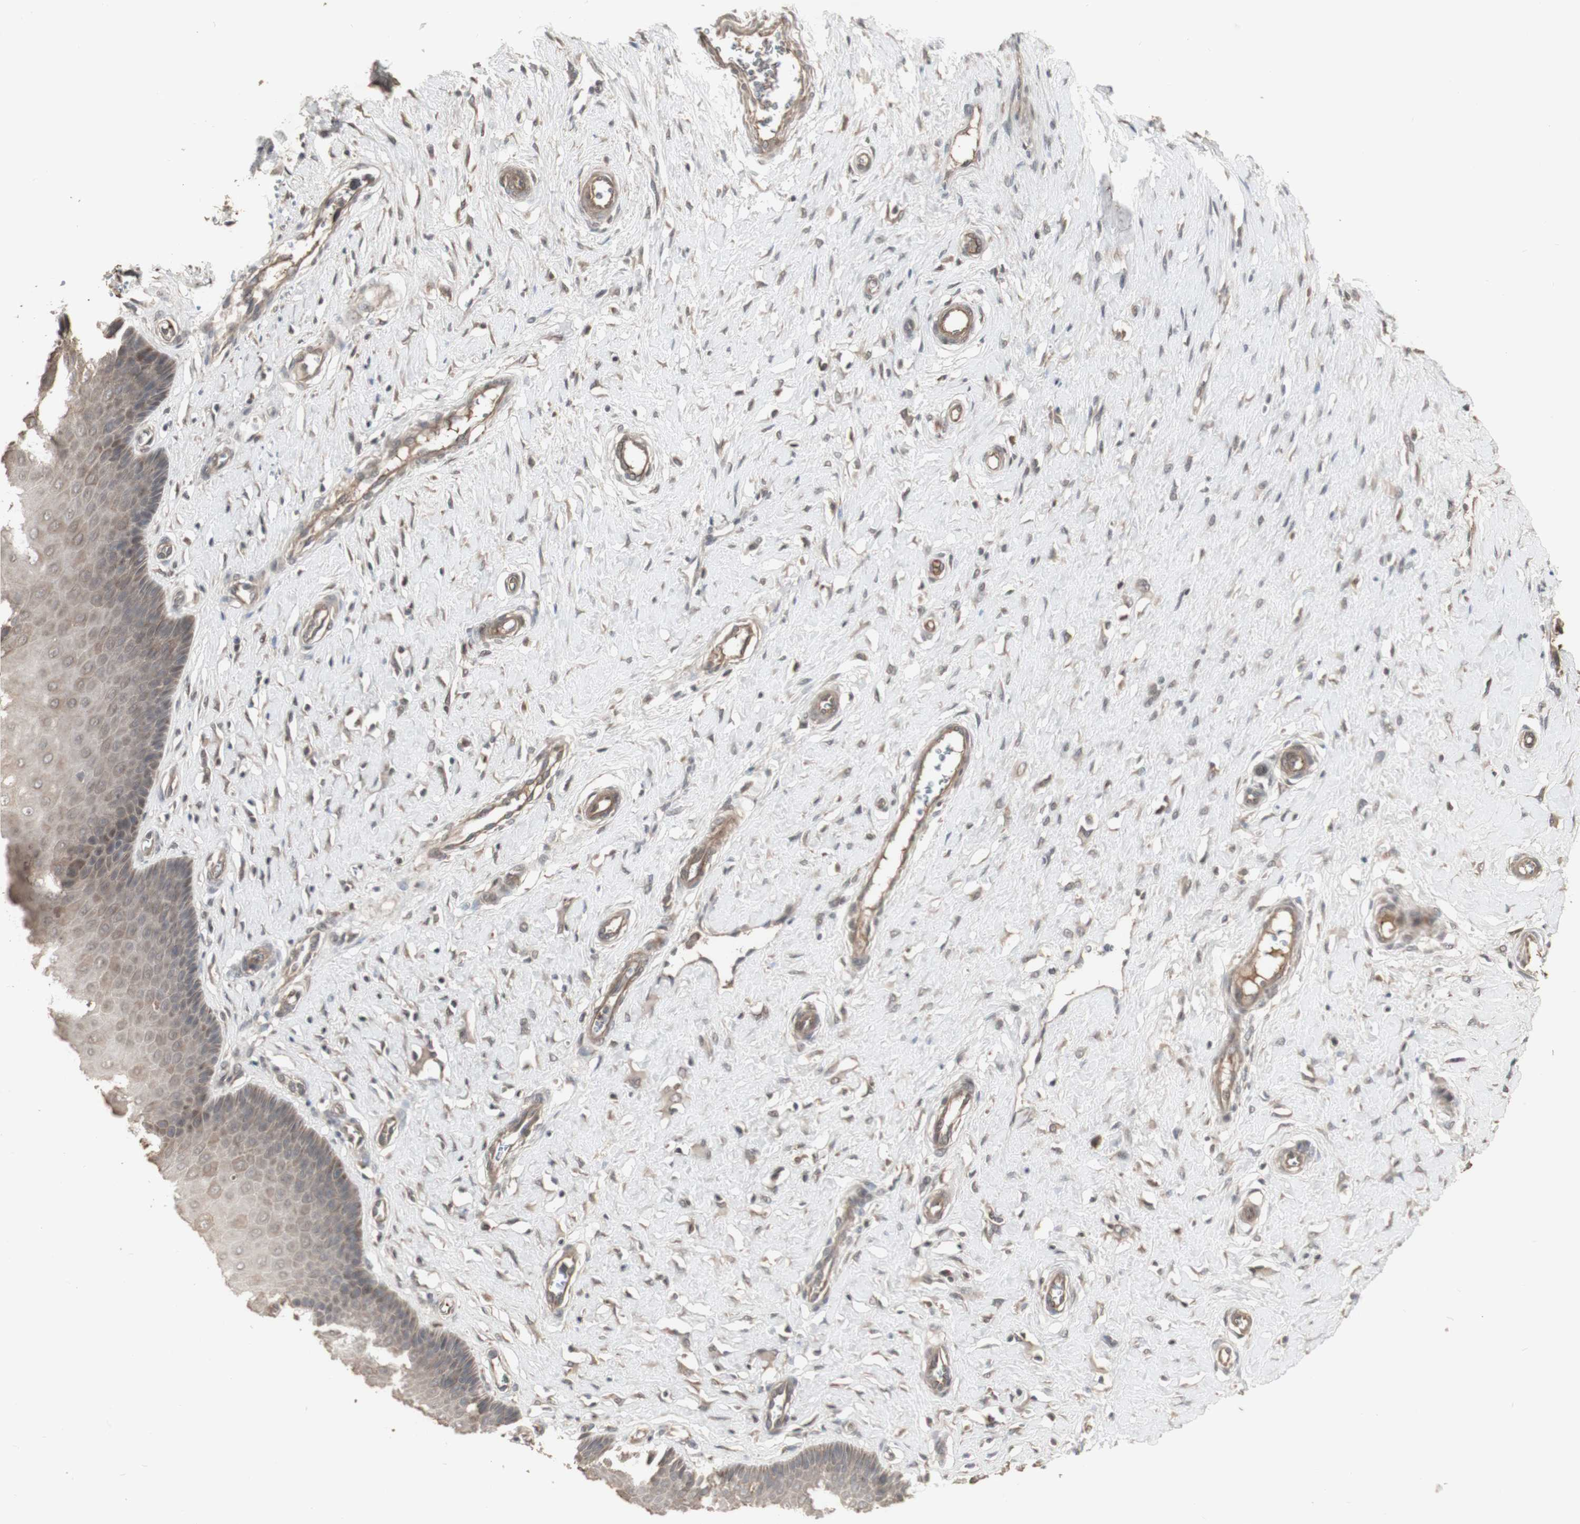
{"staining": {"intensity": "moderate", "quantity": ">75%", "location": "cytoplasmic/membranous"}, "tissue": "cervix", "cell_type": "Glandular cells", "image_type": "normal", "snomed": [{"axis": "morphology", "description": "Normal tissue, NOS"}, {"axis": "topography", "description": "Cervix"}], "caption": "Protein expression analysis of benign human cervix reveals moderate cytoplasmic/membranous expression in approximately >75% of glandular cells. The protein of interest is shown in brown color, while the nuclei are stained blue.", "gene": "ALOX12", "patient": {"sex": "female", "age": 55}}